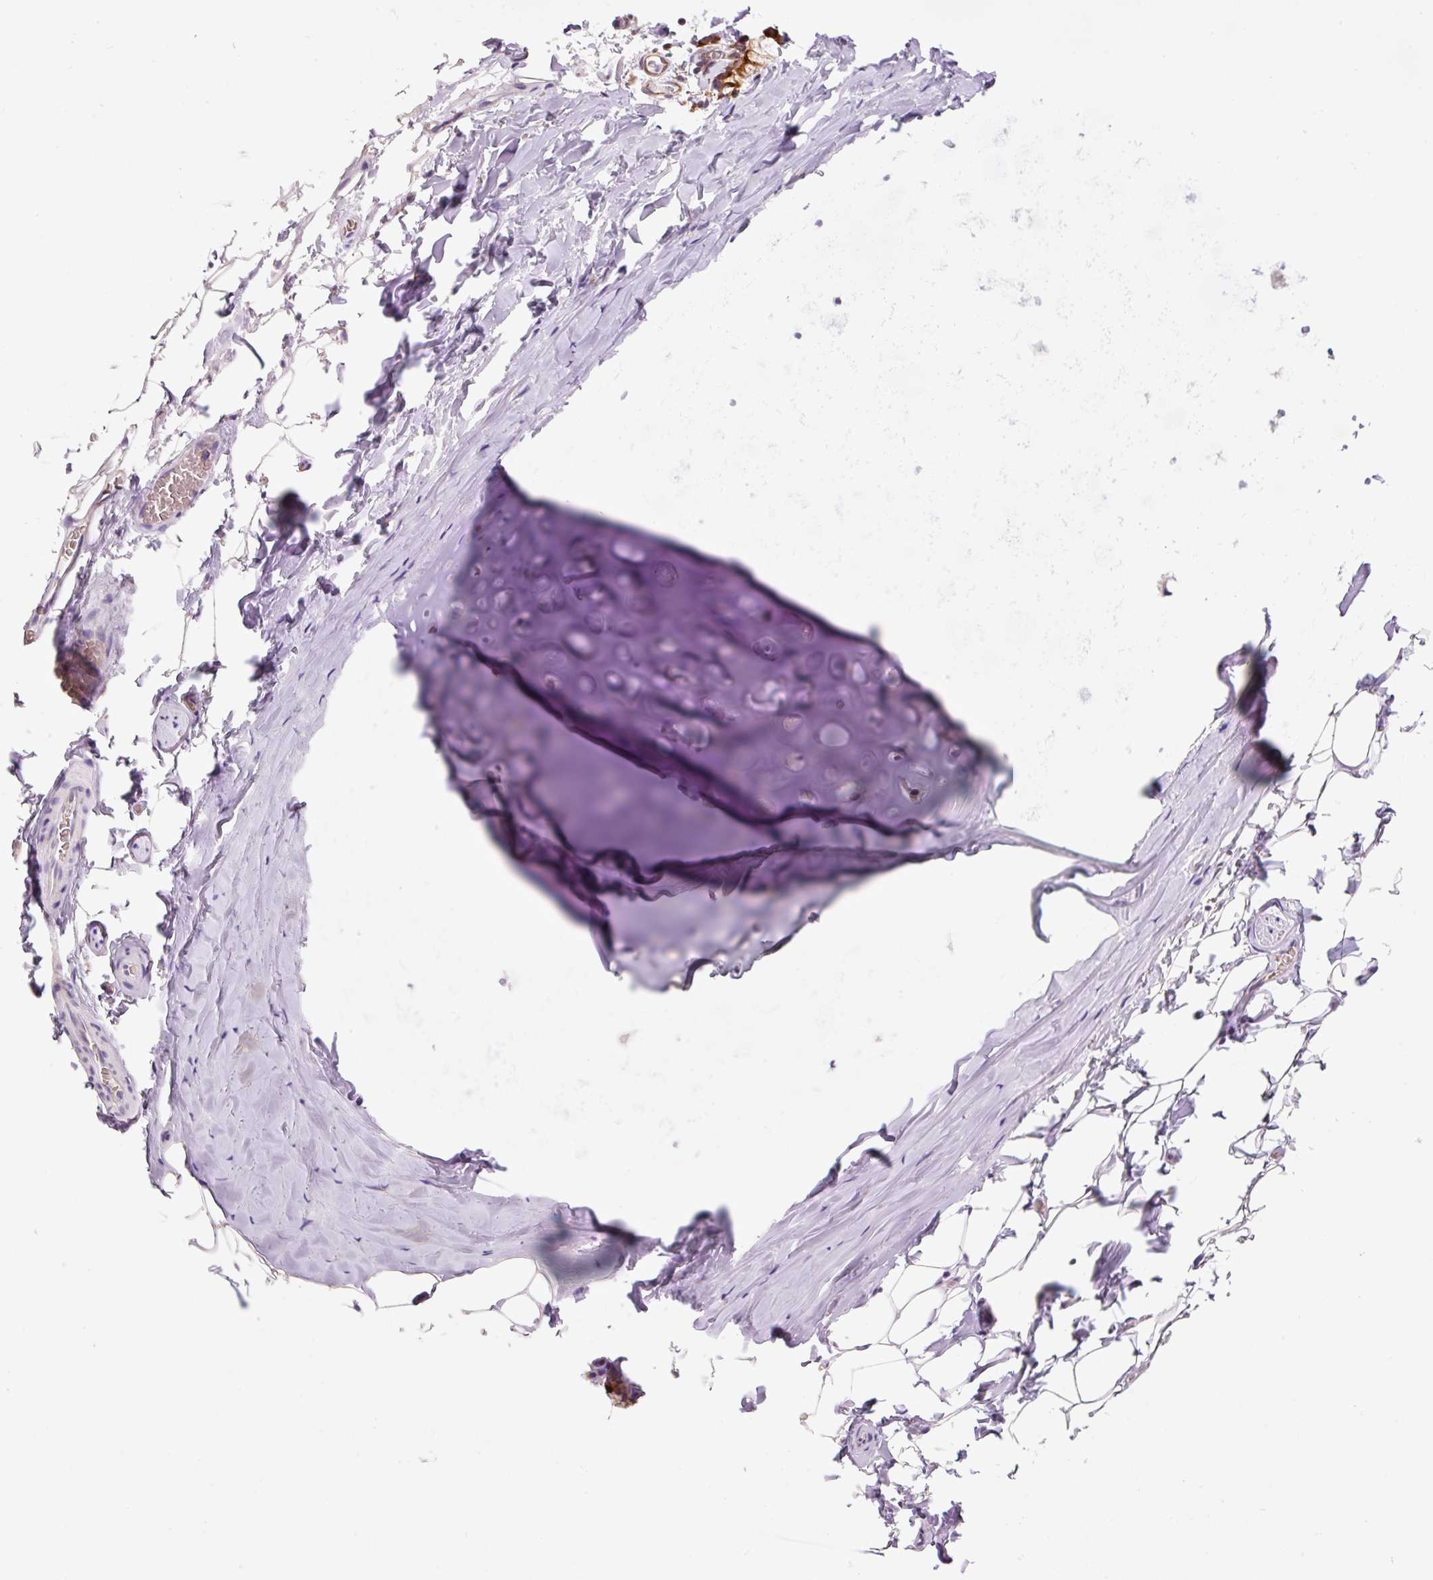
{"staining": {"intensity": "negative", "quantity": "none", "location": "none"}, "tissue": "adipose tissue", "cell_type": "Adipocytes", "image_type": "normal", "snomed": [{"axis": "morphology", "description": "Normal tissue, NOS"}, {"axis": "topography", "description": "Cartilage tissue"}, {"axis": "topography", "description": "Bronchus"}, {"axis": "topography", "description": "Peripheral nerve tissue"}], "caption": "This is an immunohistochemistry (IHC) photomicrograph of normal adipose tissue. There is no expression in adipocytes.", "gene": "RPL41", "patient": {"sex": "male", "age": 67}}